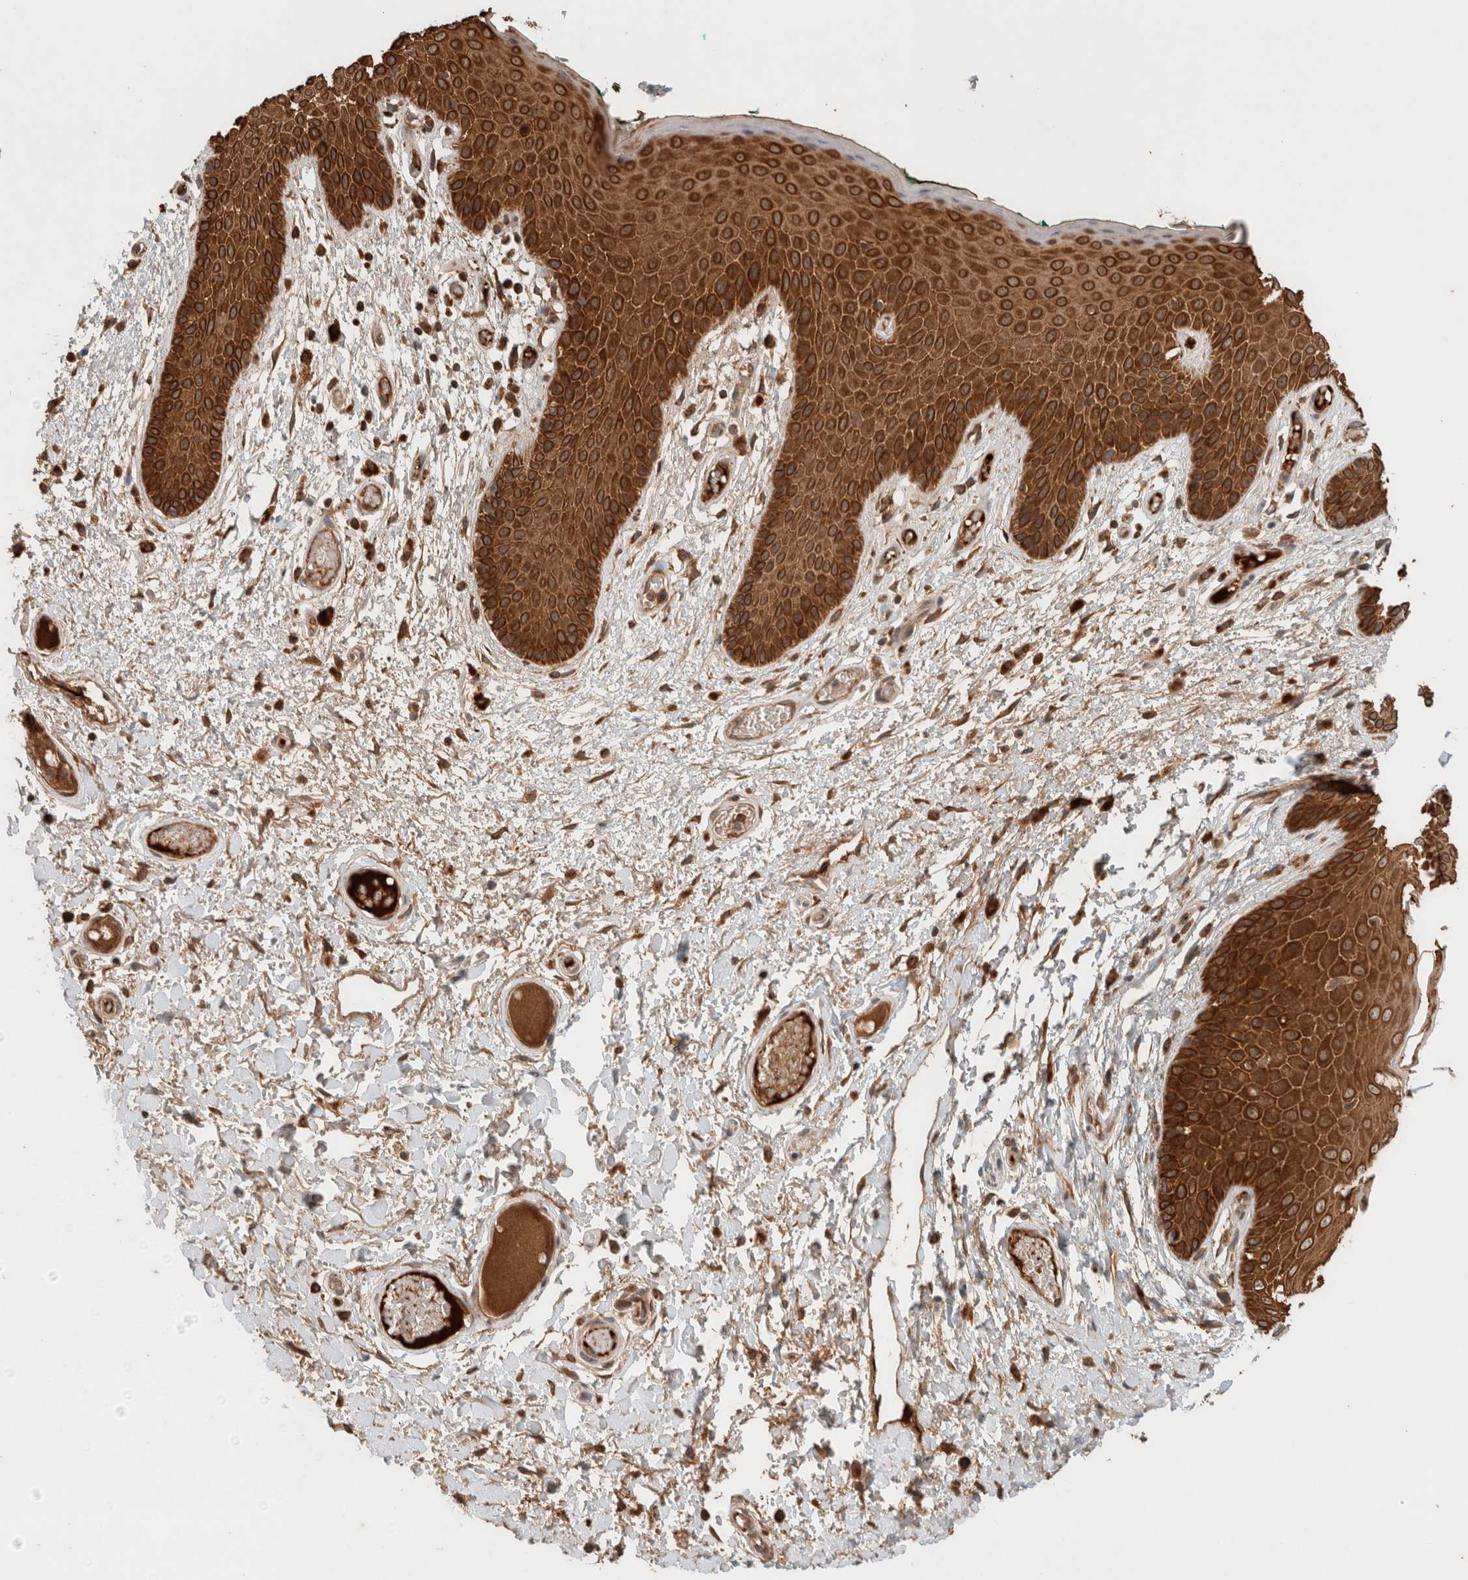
{"staining": {"intensity": "strong", "quantity": ">75%", "location": "cytoplasmic/membranous"}, "tissue": "skin", "cell_type": "Epidermal cells", "image_type": "normal", "snomed": [{"axis": "morphology", "description": "Normal tissue, NOS"}, {"axis": "topography", "description": "Anal"}], "caption": "This photomicrograph demonstrates normal skin stained with IHC to label a protein in brown. The cytoplasmic/membranous of epidermal cells show strong positivity for the protein. Nuclei are counter-stained blue.", "gene": "EIF2B3", "patient": {"sex": "male", "age": 74}}